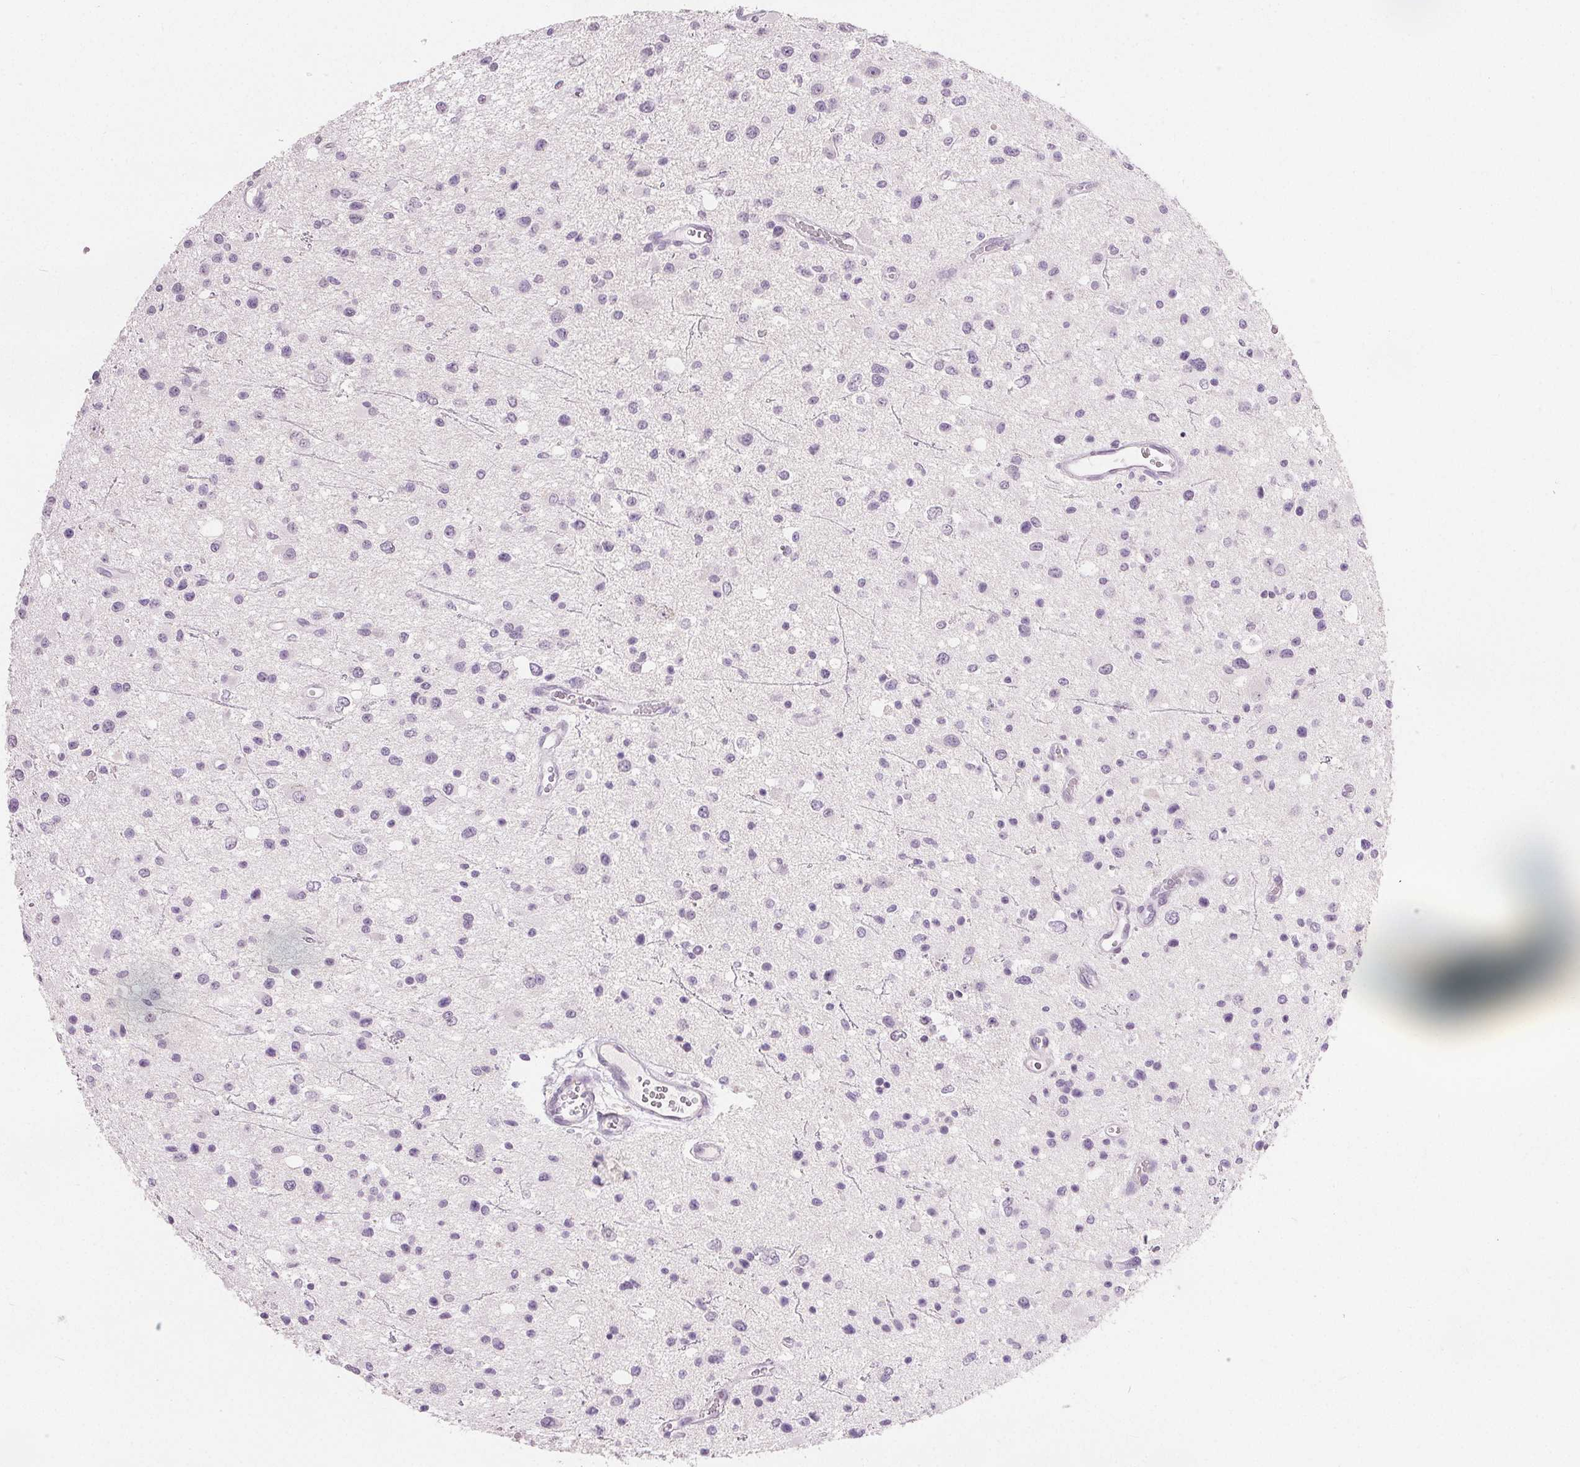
{"staining": {"intensity": "negative", "quantity": "none", "location": "none"}, "tissue": "glioma", "cell_type": "Tumor cells", "image_type": "cancer", "snomed": [{"axis": "morphology", "description": "Glioma, malignant, Low grade"}, {"axis": "topography", "description": "Brain"}], "caption": "Immunohistochemical staining of human low-grade glioma (malignant) exhibits no significant expression in tumor cells.", "gene": "CA12", "patient": {"sex": "male", "age": 43}}